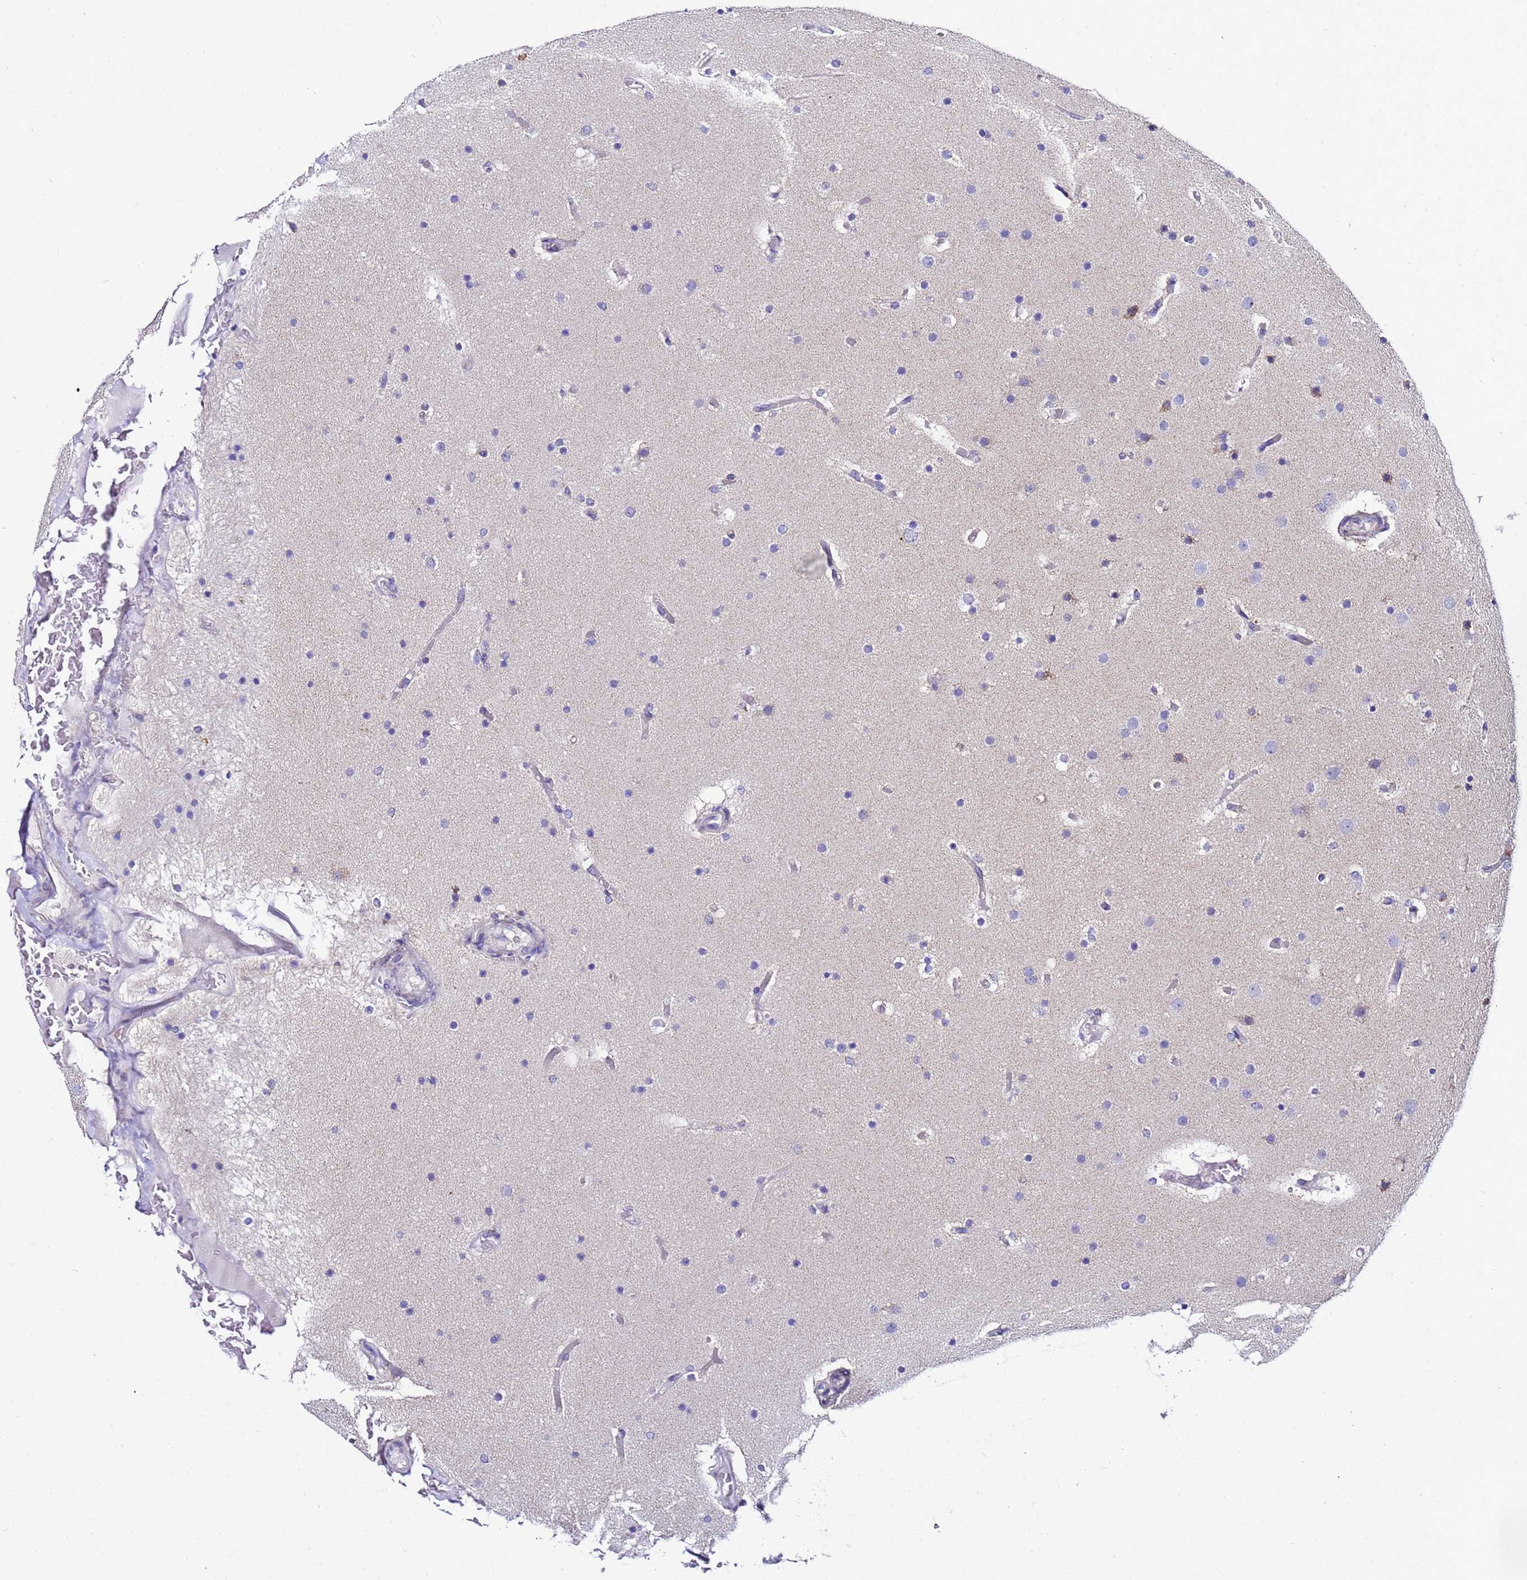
{"staining": {"intensity": "negative", "quantity": "none", "location": "none"}, "tissue": "glioma", "cell_type": "Tumor cells", "image_type": "cancer", "snomed": [{"axis": "morphology", "description": "Glioma, malignant, High grade"}, {"axis": "topography", "description": "Cerebral cortex"}], "caption": "Immunohistochemistry micrograph of neoplastic tissue: malignant high-grade glioma stained with DAB demonstrates no significant protein positivity in tumor cells.", "gene": "HIGD2A", "patient": {"sex": "female", "age": 36}}